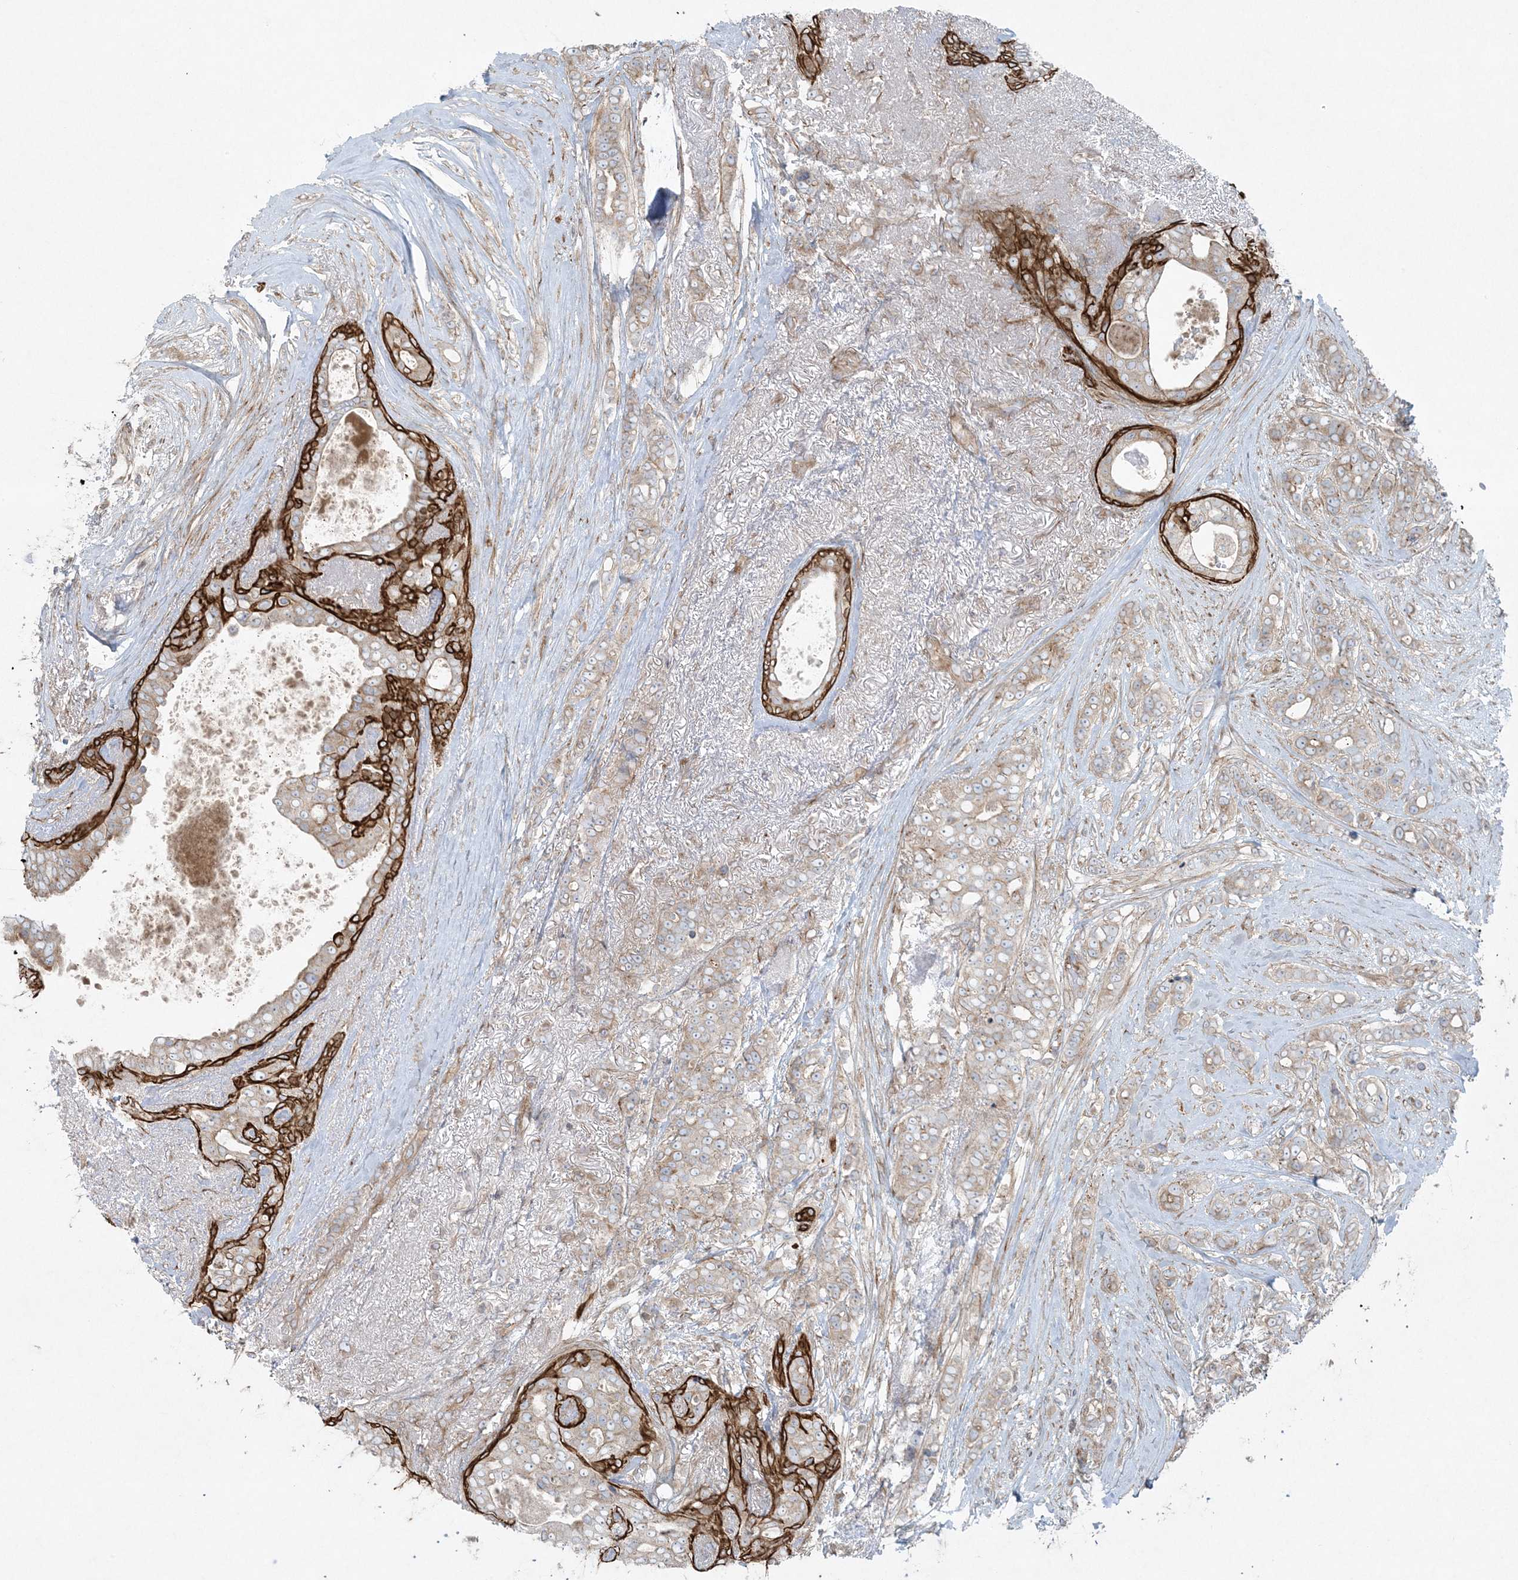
{"staining": {"intensity": "moderate", "quantity": ">75%", "location": "cytoplasmic/membranous"}, "tissue": "breast cancer", "cell_type": "Tumor cells", "image_type": "cancer", "snomed": [{"axis": "morphology", "description": "Lobular carcinoma"}, {"axis": "topography", "description": "Breast"}], "caption": "Human breast cancer (lobular carcinoma) stained with a brown dye exhibits moderate cytoplasmic/membranous positive staining in approximately >75% of tumor cells.", "gene": "PIK3R4", "patient": {"sex": "female", "age": 51}}